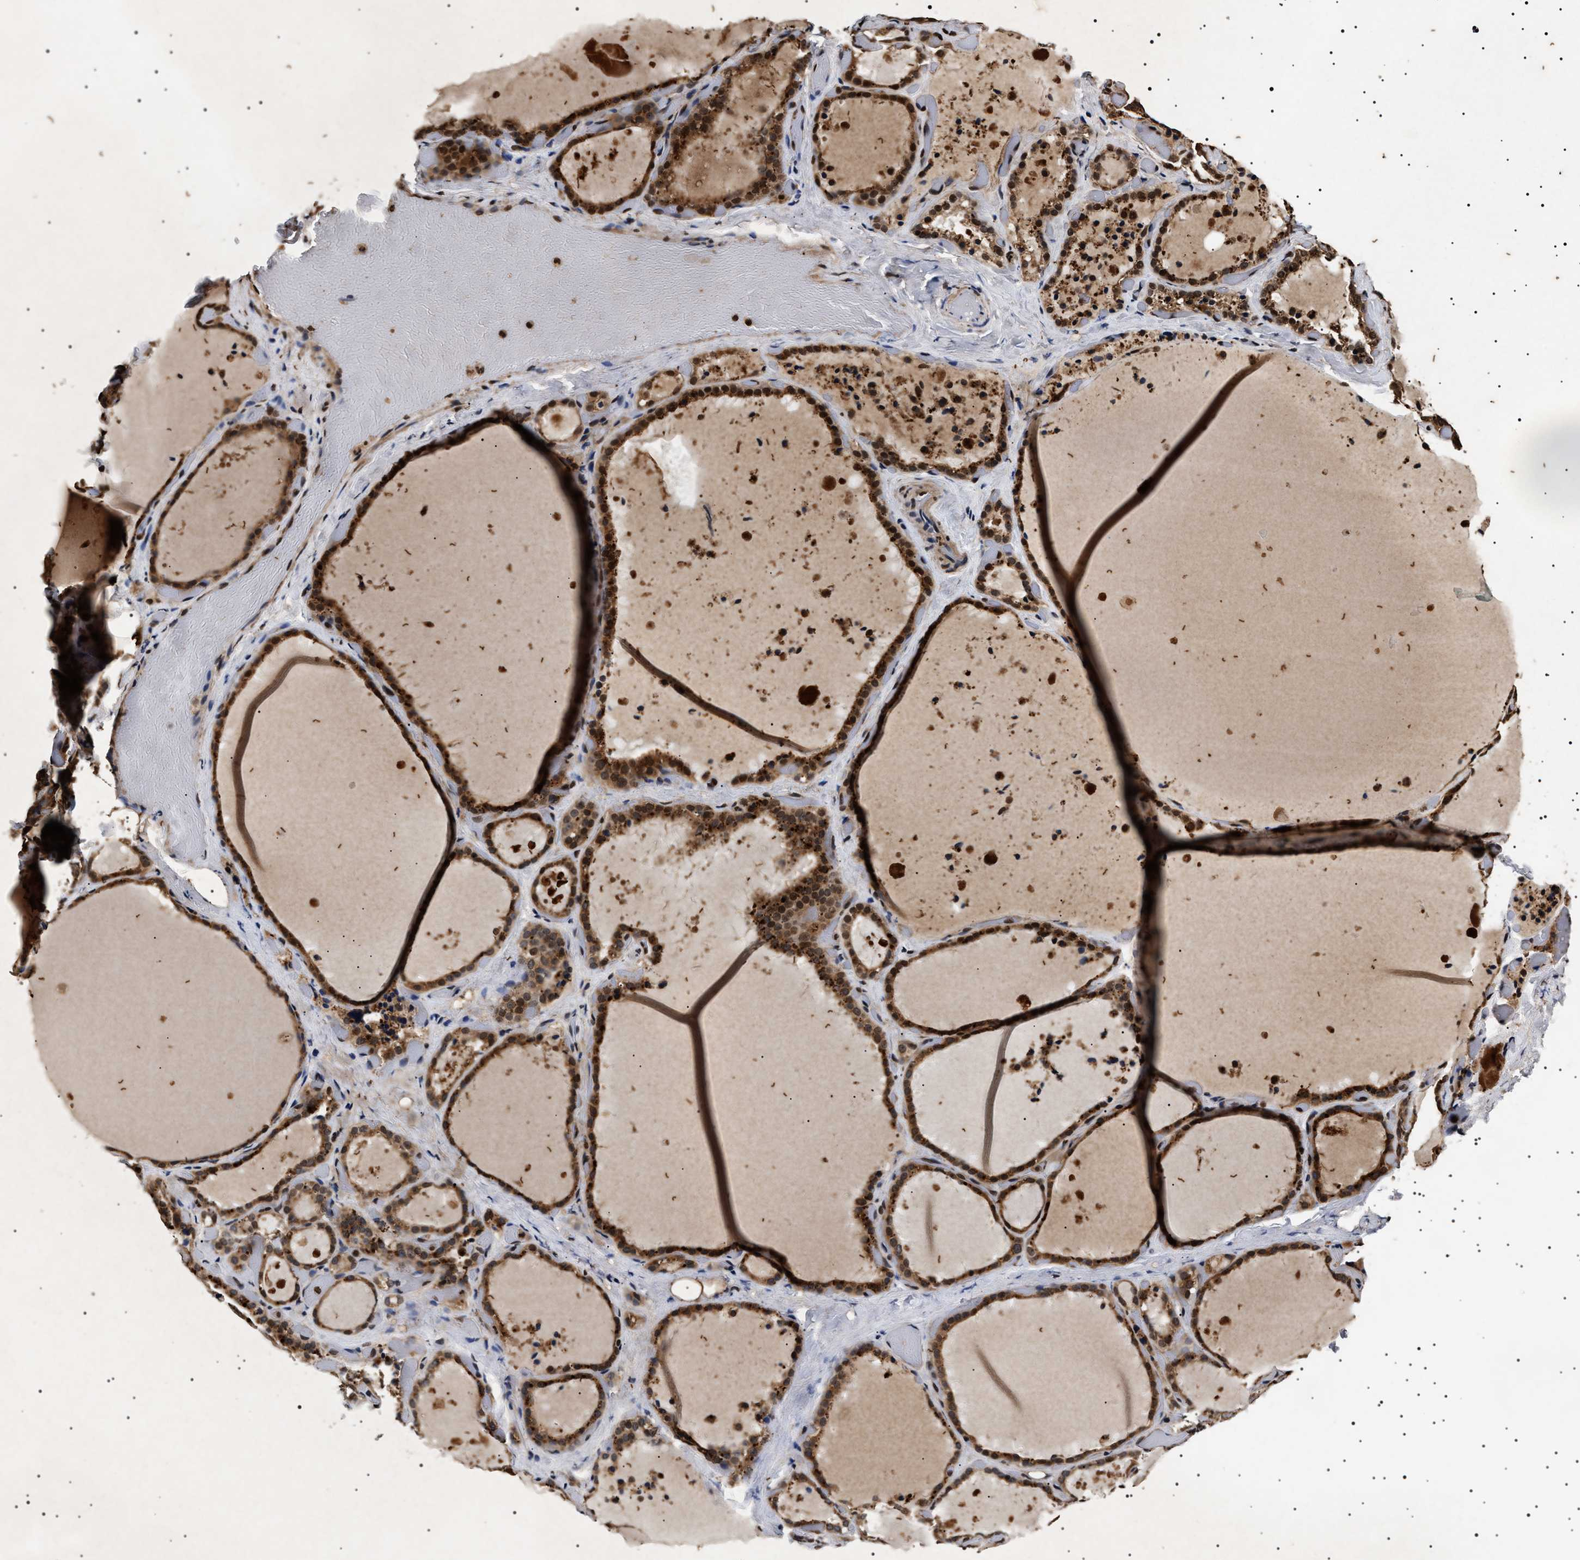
{"staining": {"intensity": "strong", "quantity": ">75%", "location": "cytoplasmic/membranous,nuclear"}, "tissue": "thyroid gland", "cell_type": "Glandular cells", "image_type": "normal", "snomed": [{"axis": "morphology", "description": "Normal tissue, NOS"}, {"axis": "topography", "description": "Thyroid gland"}], "caption": "Immunohistochemical staining of normal human thyroid gland exhibits >75% levels of strong cytoplasmic/membranous,nuclear protein staining in approximately >75% of glandular cells.", "gene": "KIF21A", "patient": {"sex": "female", "age": 44}}